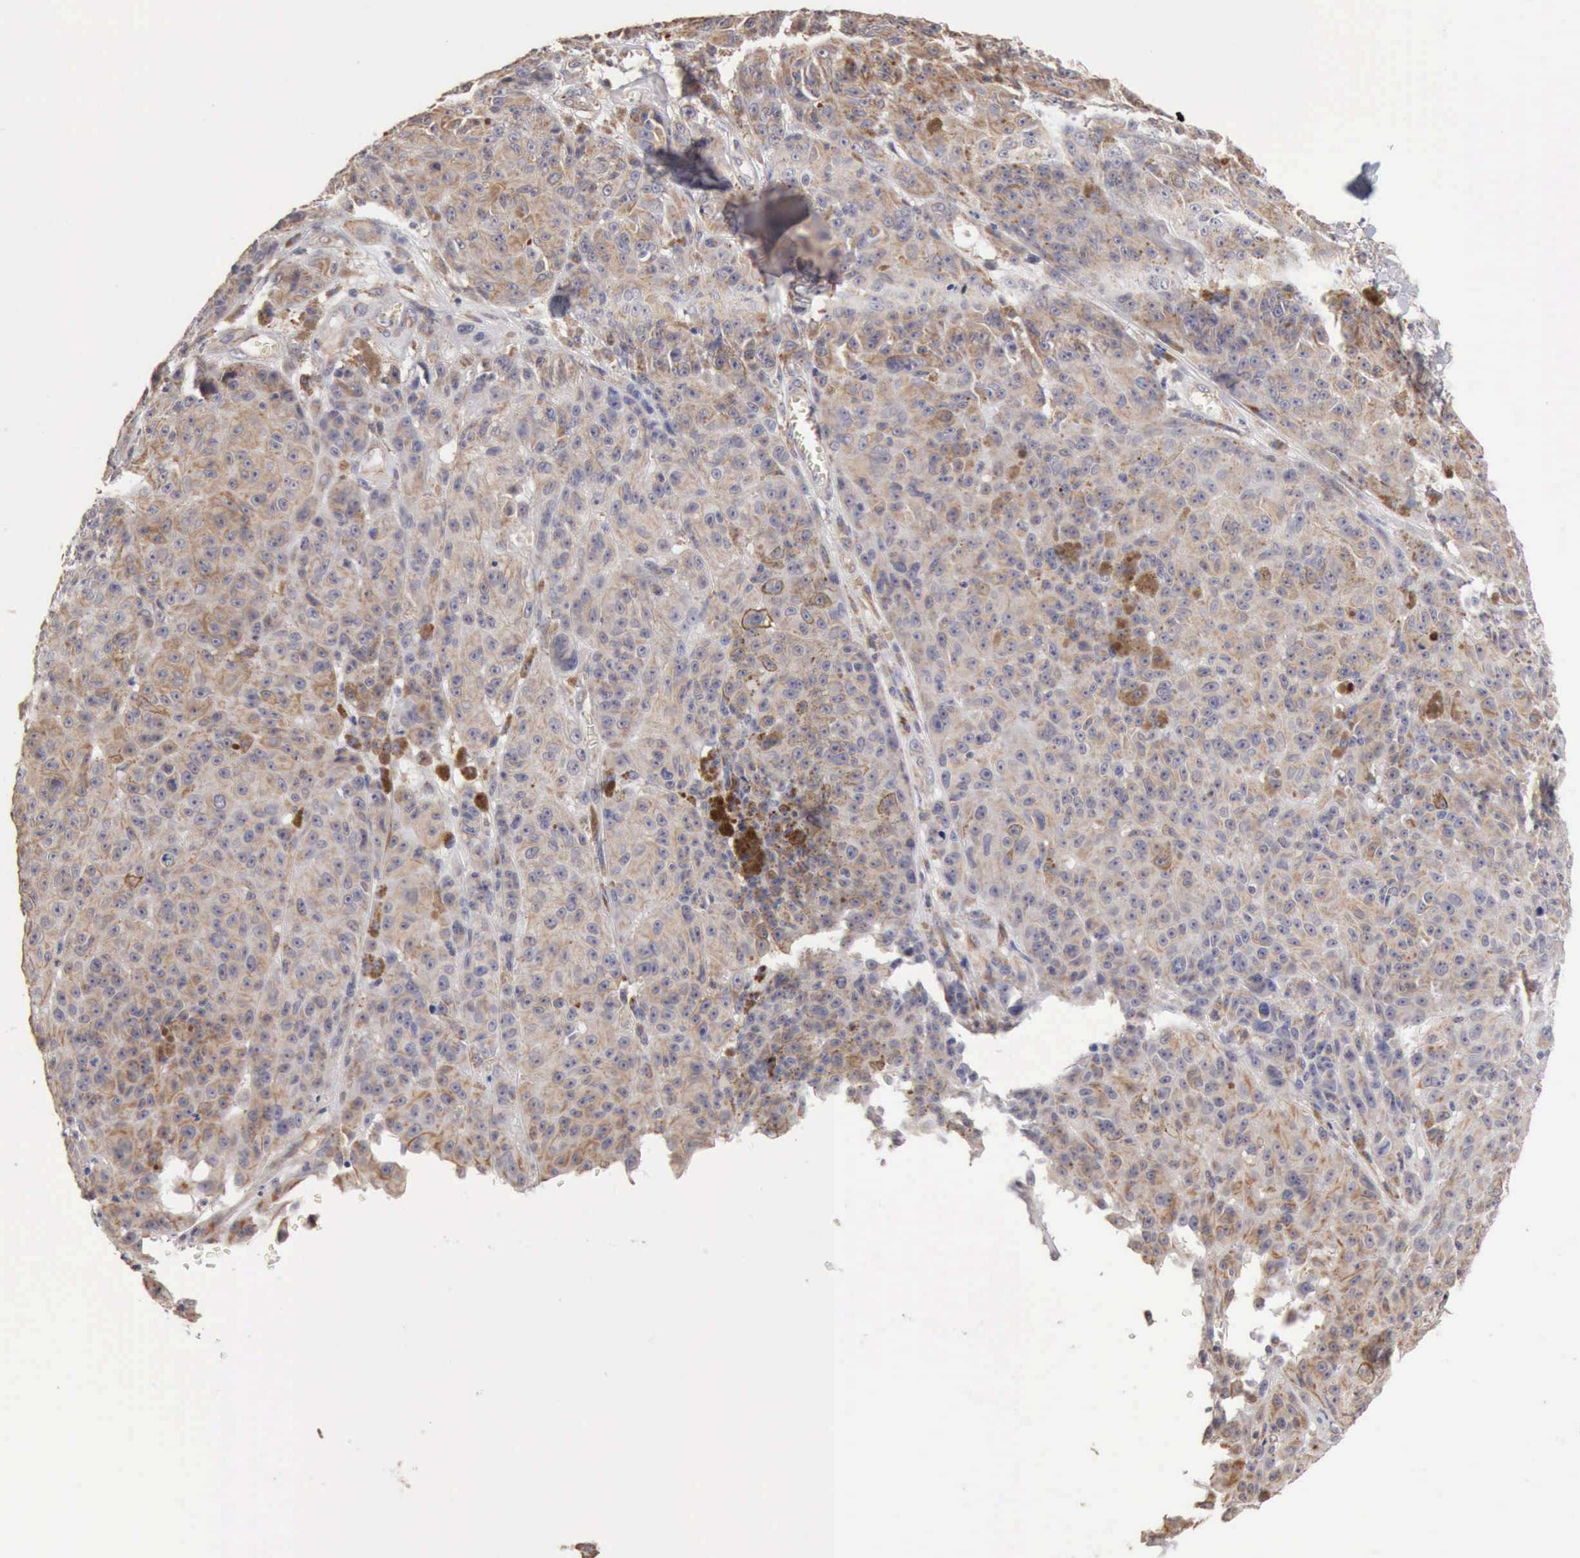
{"staining": {"intensity": "weak", "quantity": ">75%", "location": "cytoplasmic/membranous"}, "tissue": "melanoma", "cell_type": "Tumor cells", "image_type": "cancer", "snomed": [{"axis": "morphology", "description": "Malignant melanoma, NOS"}, {"axis": "topography", "description": "Skin"}], "caption": "A high-resolution histopathology image shows immunohistochemistry staining of melanoma, which exhibits weak cytoplasmic/membranous positivity in about >75% of tumor cells.", "gene": "GPR101", "patient": {"sex": "male", "age": 64}}